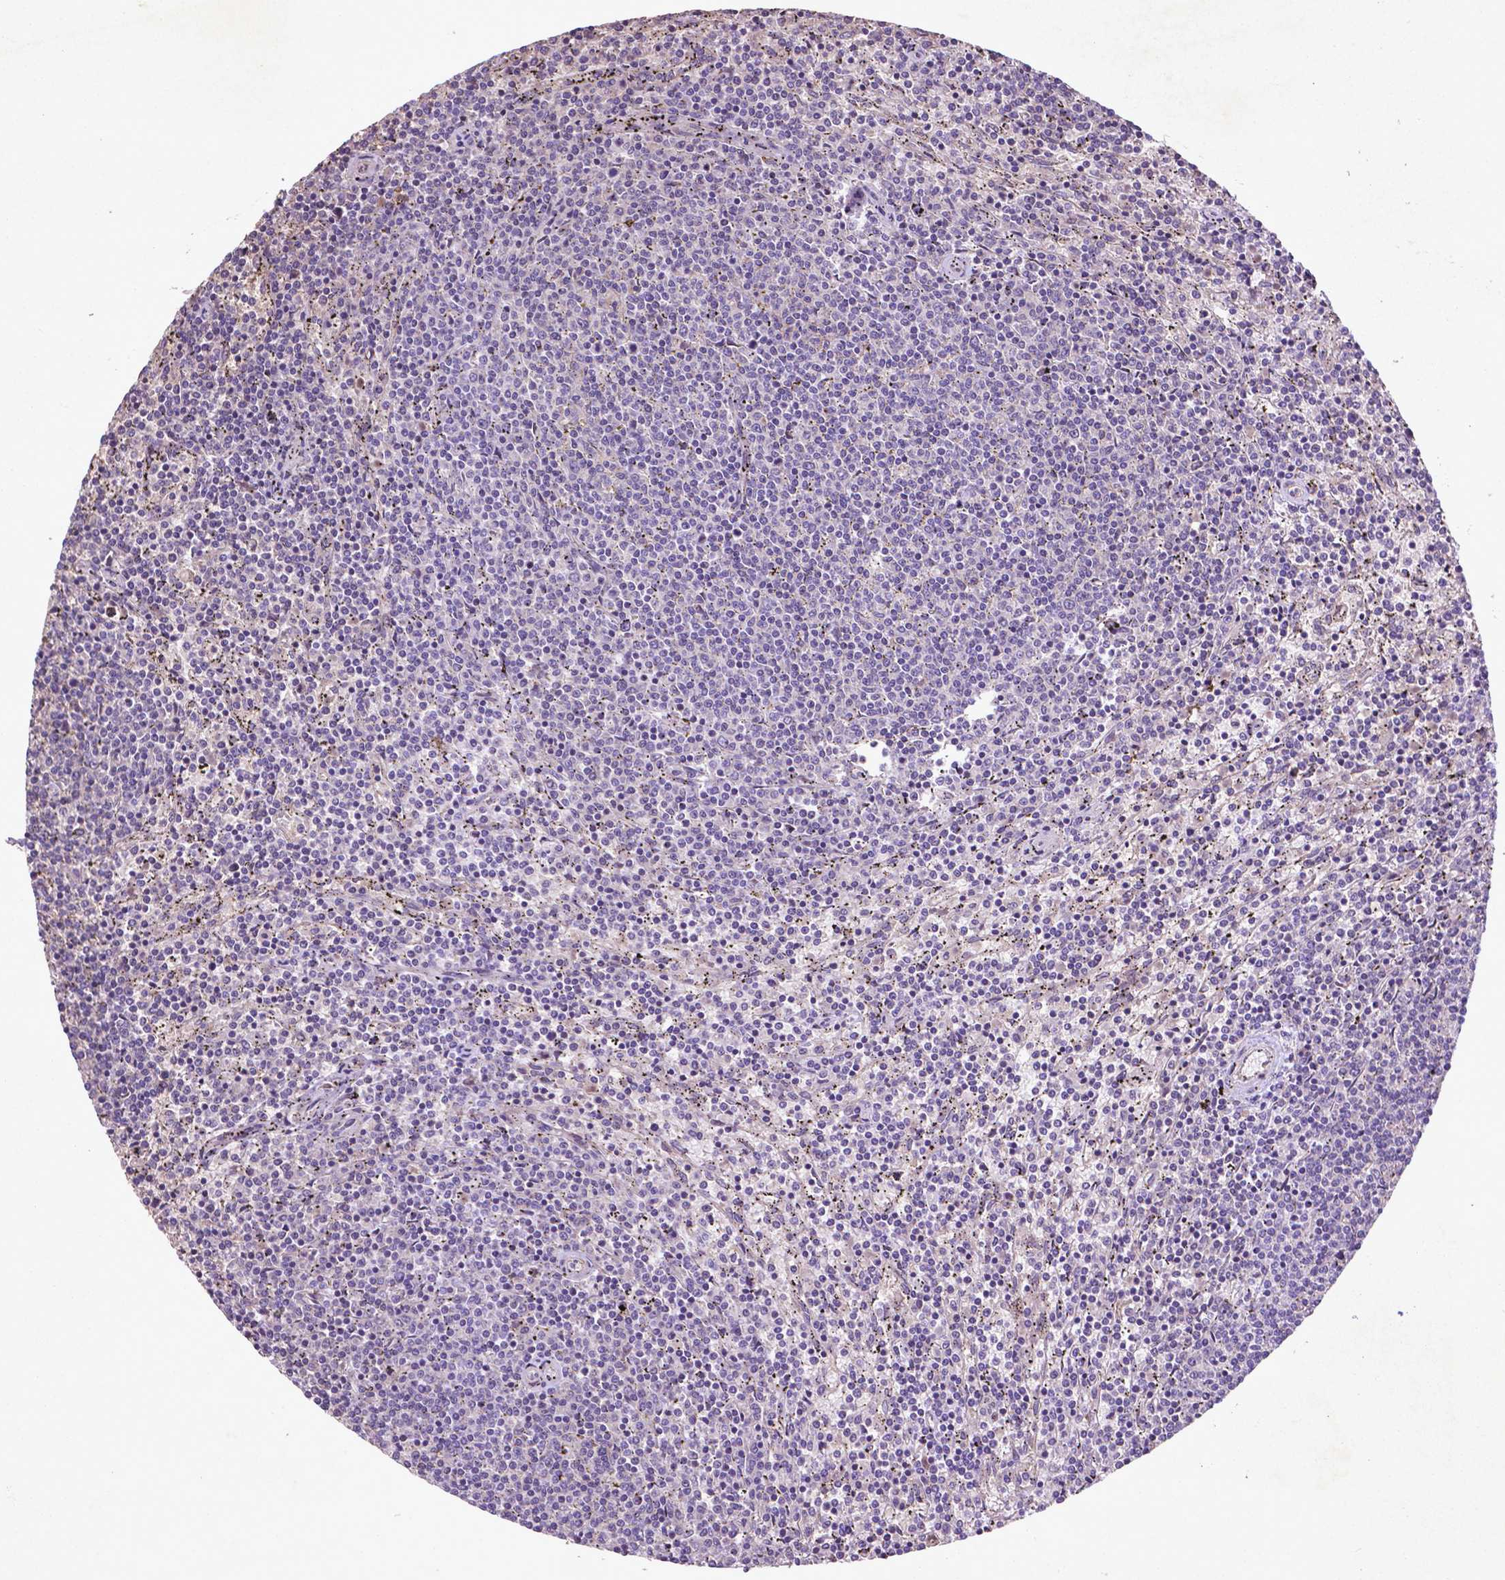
{"staining": {"intensity": "negative", "quantity": "none", "location": "none"}, "tissue": "lymphoma", "cell_type": "Tumor cells", "image_type": "cancer", "snomed": [{"axis": "morphology", "description": "Malignant lymphoma, non-Hodgkin's type, Low grade"}, {"axis": "topography", "description": "Spleen"}], "caption": "The photomicrograph exhibits no significant expression in tumor cells of lymphoma.", "gene": "COQ2", "patient": {"sex": "female", "age": 50}}